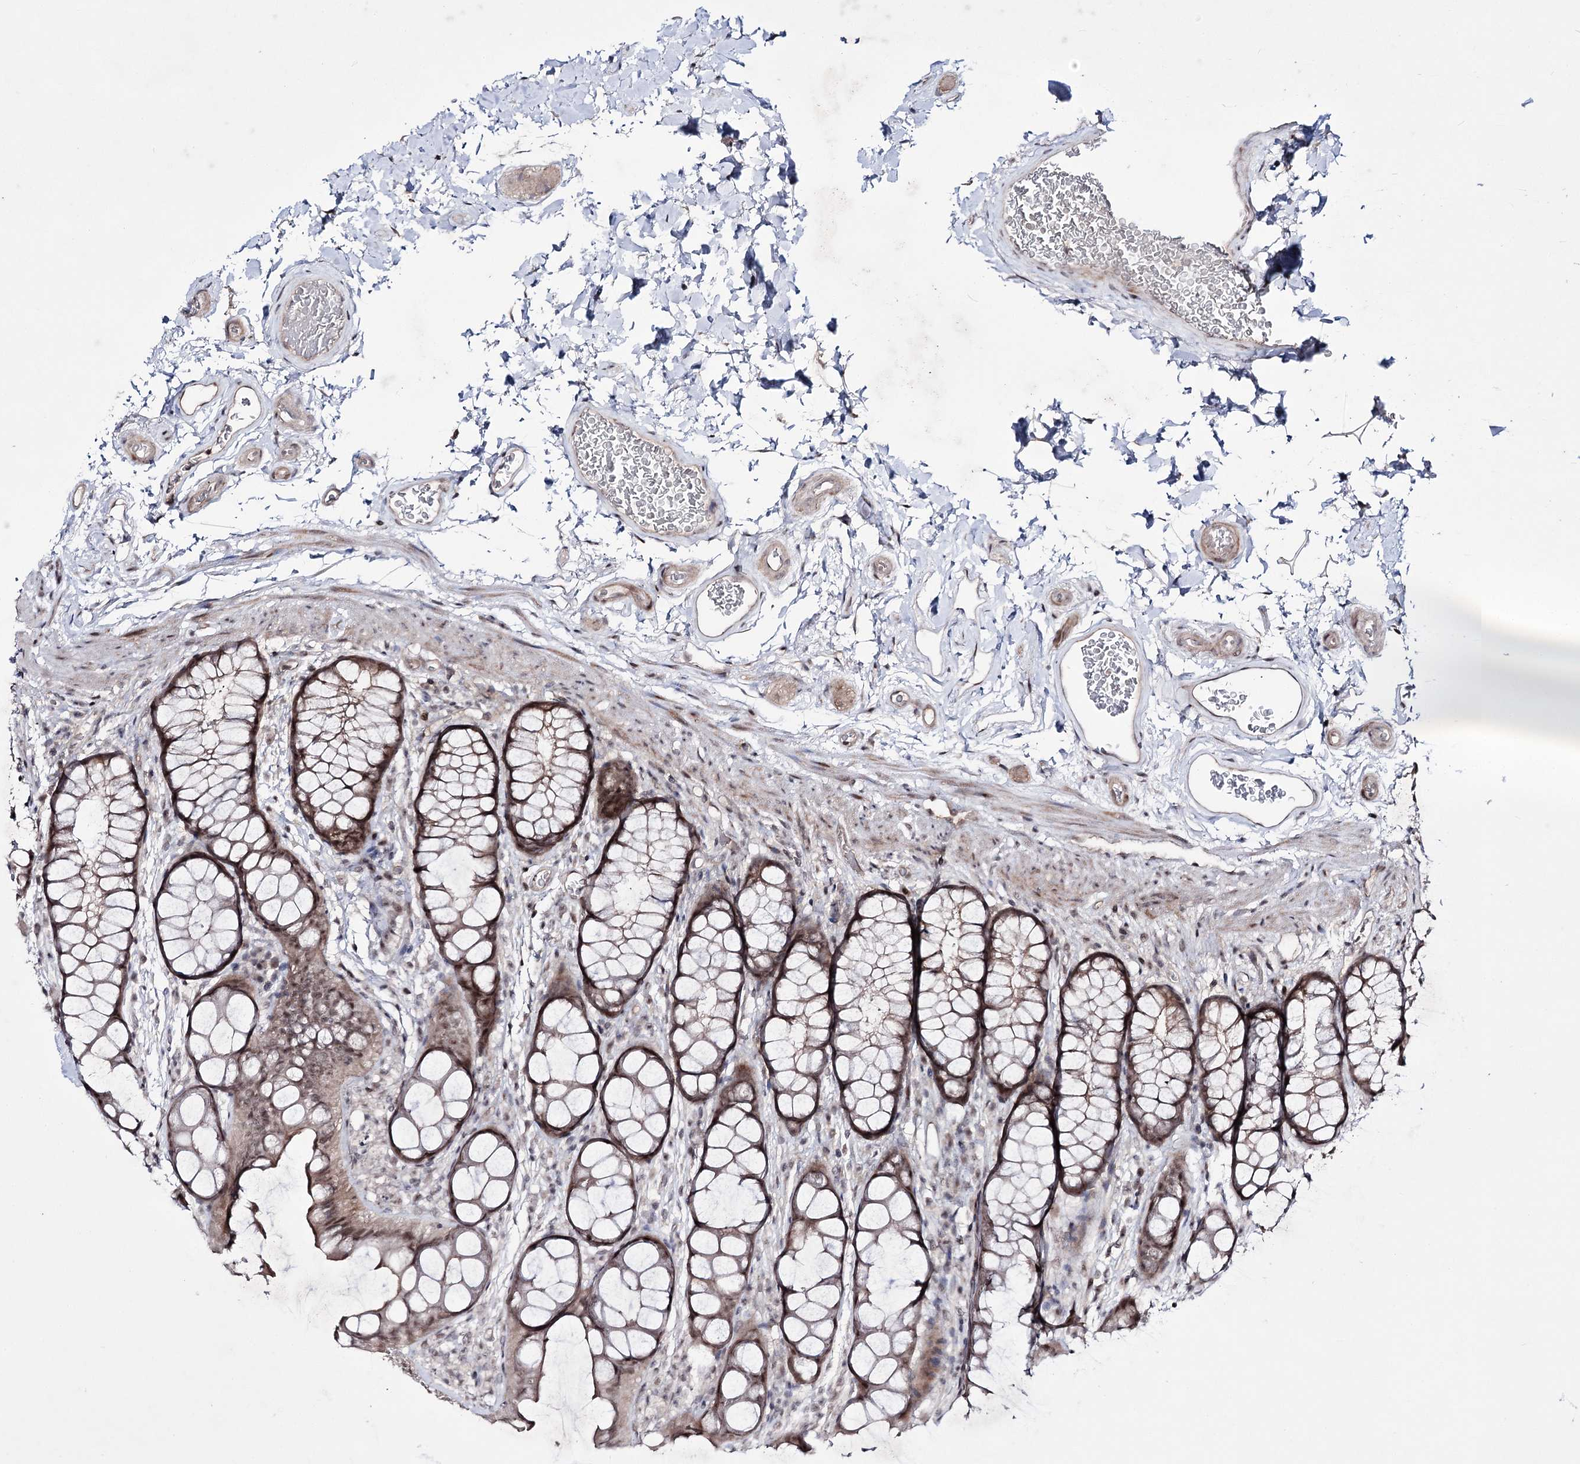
{"staining": {"intensity": "weak", "quantity": ">75%", "location": "cytoplasmic/membranous"}, "tissue": "colon", "cell_type": "Endothelial cells", "image_type": "normal", "snomed": [{"axis": "morphology", "description": "Normal tissue, NOS"}, {"axis": "topography", "description": "Colon"}], "caption": "Immunohistochemistry micrograph of benign colon: colon stained using immunohistochemistry shows low levels of weak protein expression localized specifically in the cytoplasmic/membranous of endothelial cells, appearing as a cytoplasmic/membranous brown color.", "gene": "HOXC11", "patient": {"sex": "female", "age": 82}}